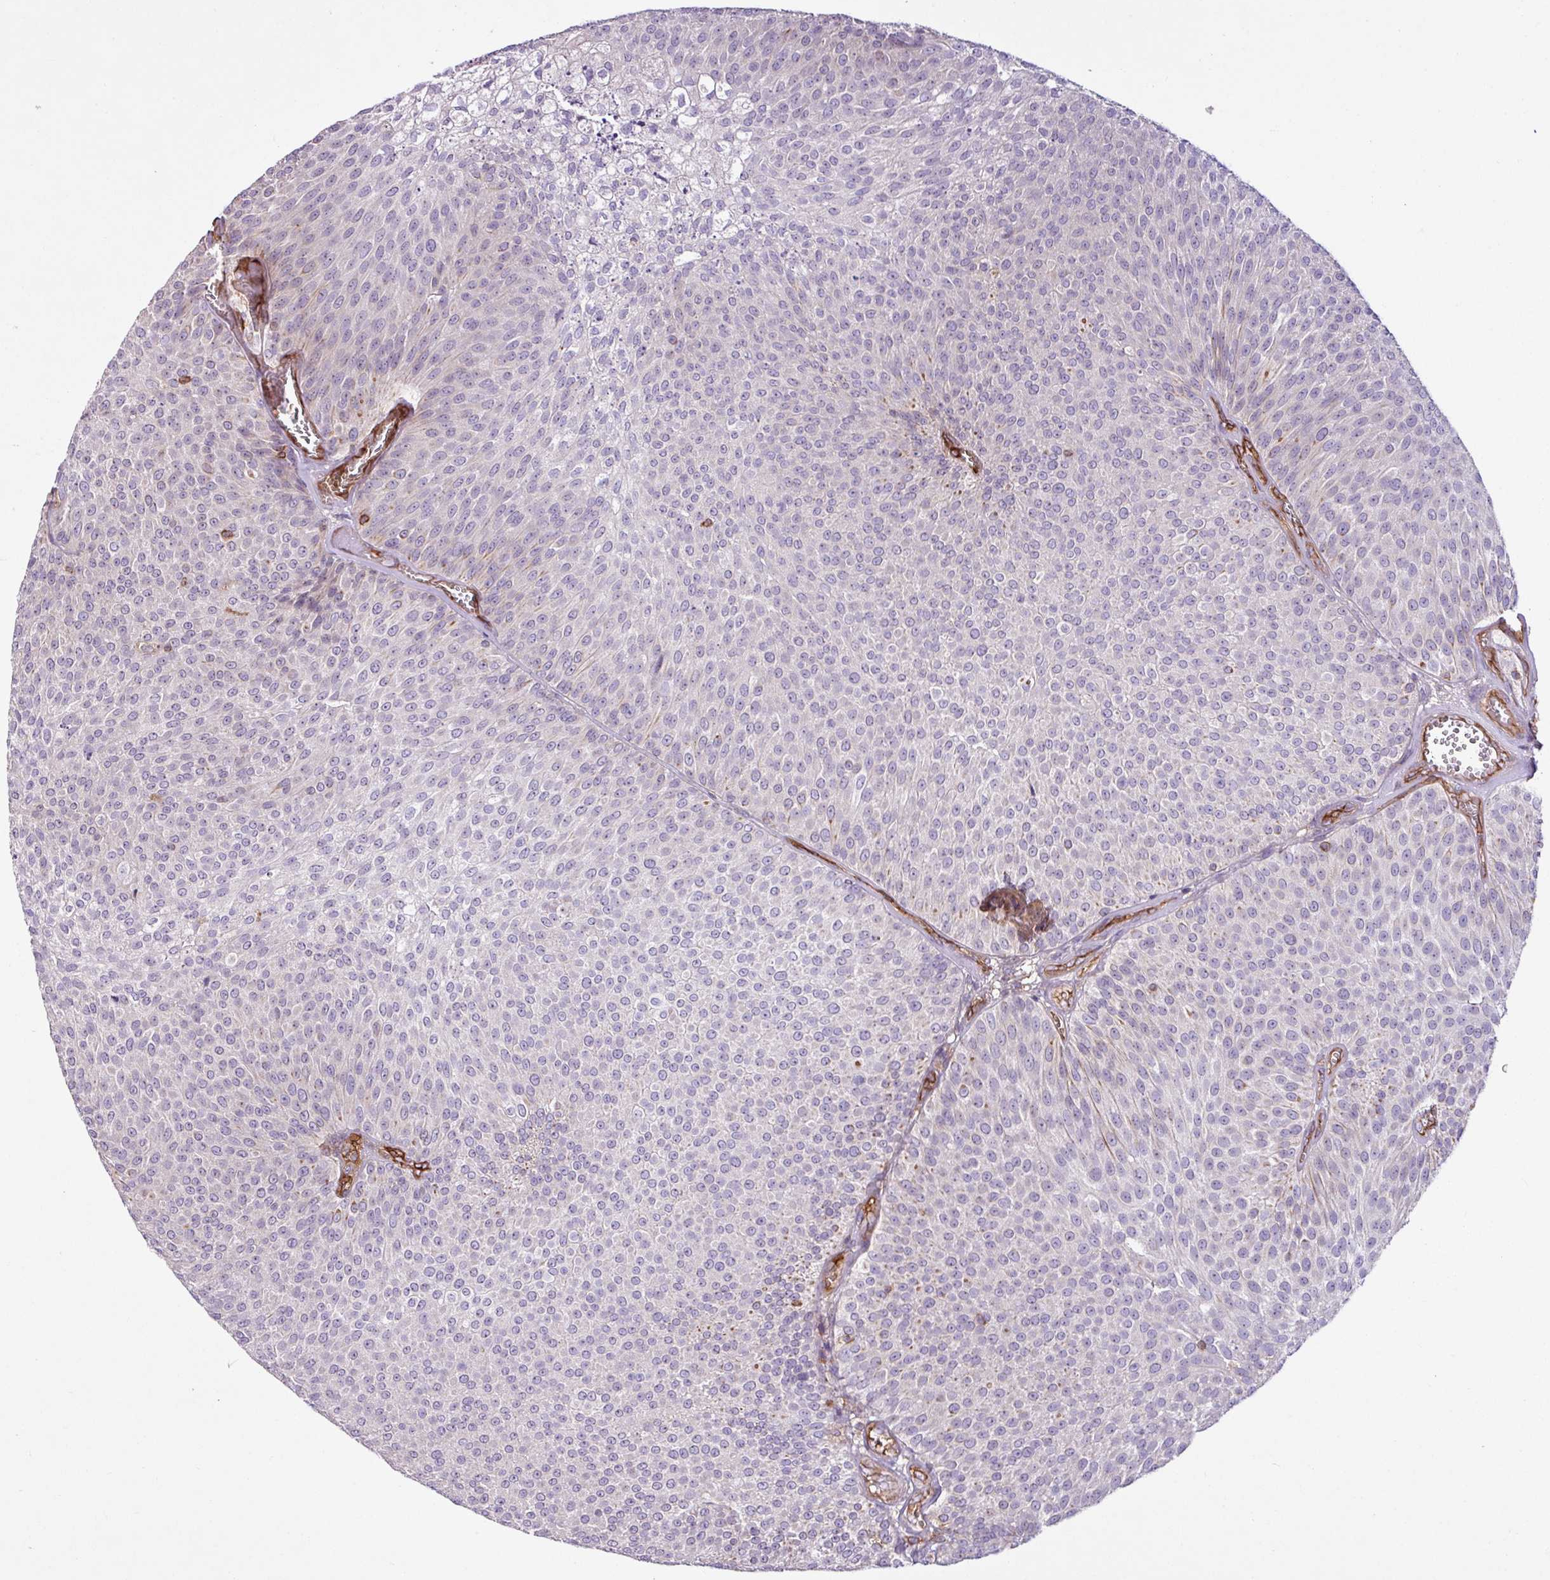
{"staining": {"intensity": "negative", "quantity": "none", "location": "none"}, "tissue": "urothelial cancer", "cell_type": "Tumor cells", "image_type": "cancer", "snomed": [{"axis": "morphology", "description": "Urothelial carcinoma, Low grade"}, {"axis": "topography", "description": "Urinary bladder"}], "caption": "DAB immunohistochemical staining of urothelial cancer reveals no significant positivity in tumor cells.", "gene": "ZNF106", "patient": {"sex": "female", "age": 79}}